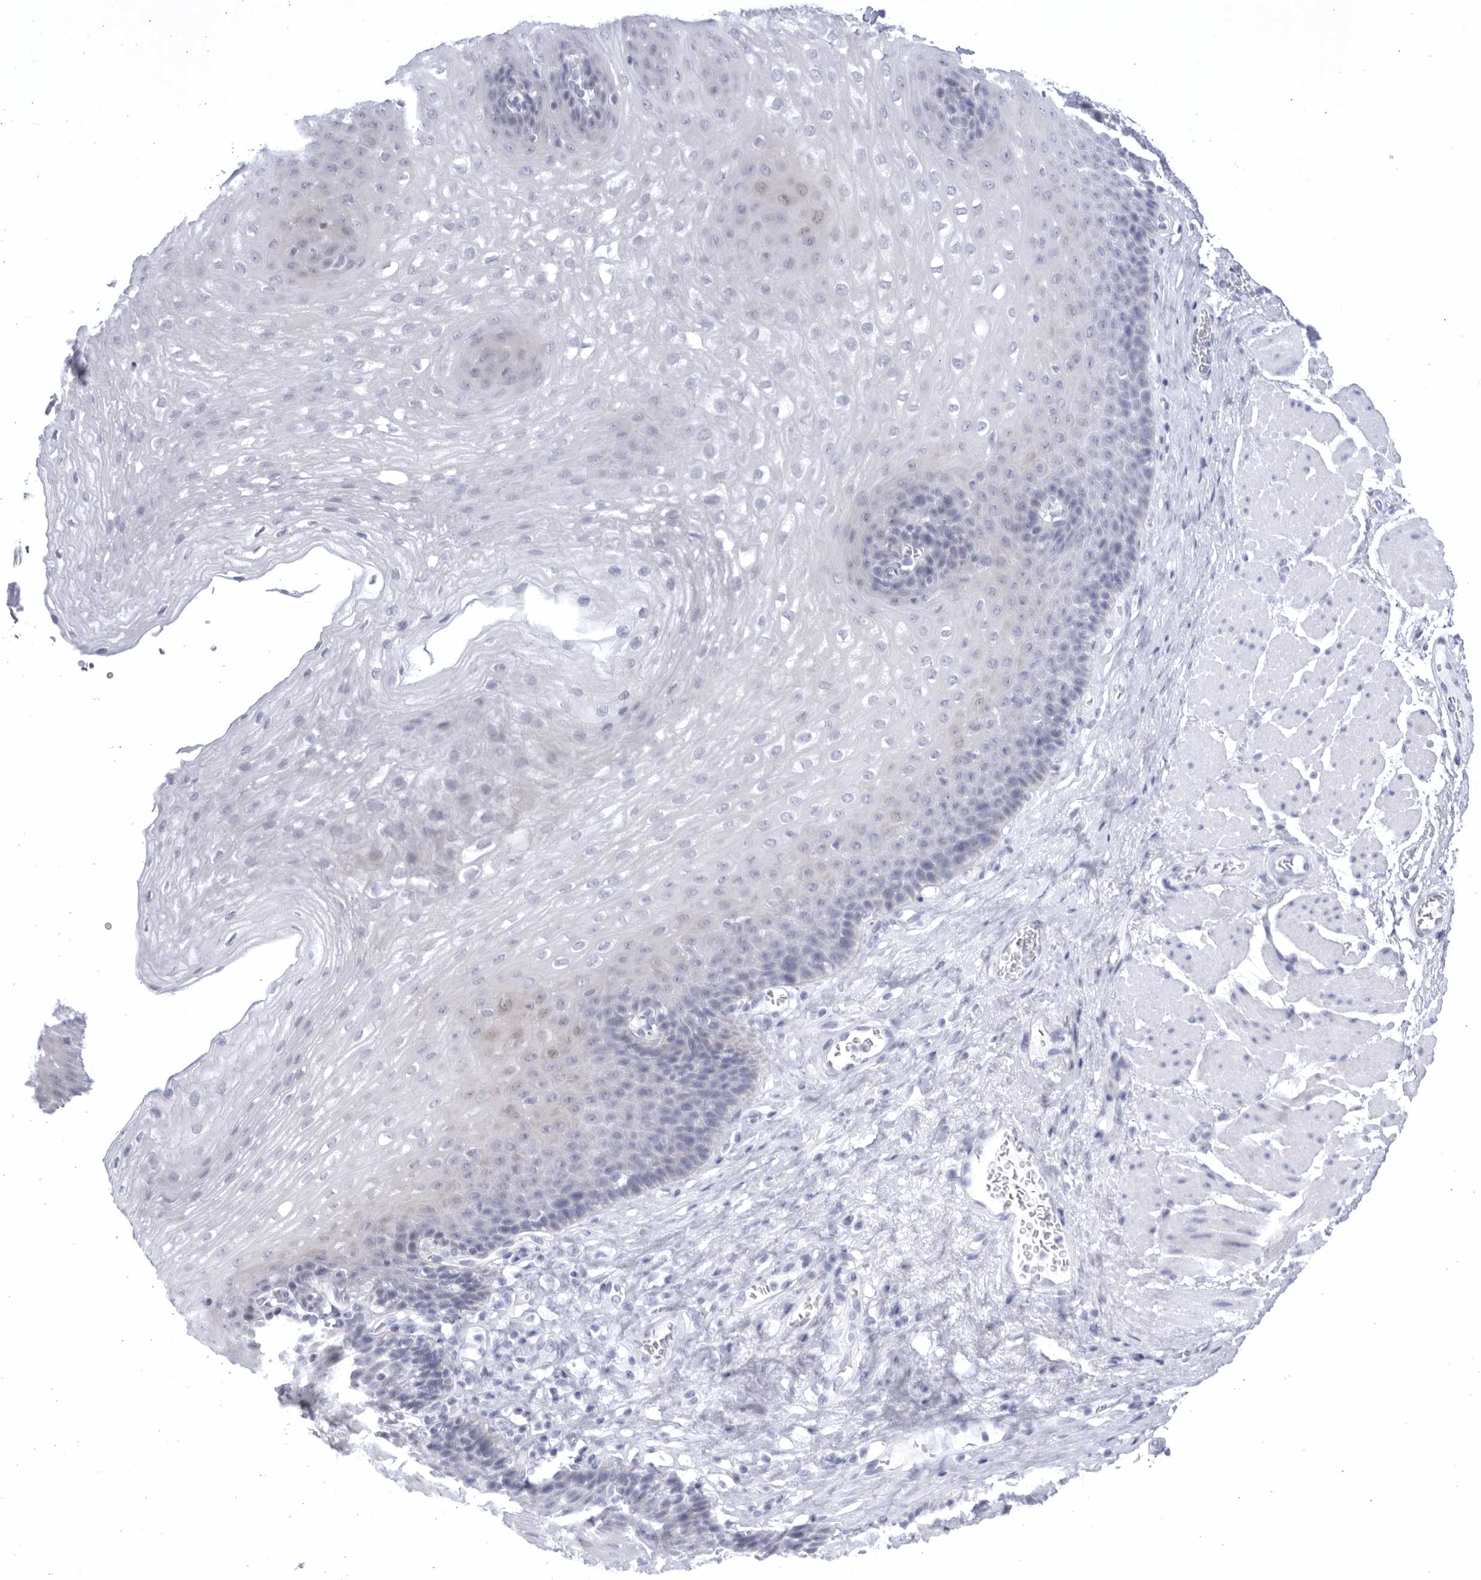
{"staining": {"intensity": "negative", "quantity": "none", "location": "none"}, "tissue": "esophagus", "cell_type": "Squamous epithelial cells", "image_type": "normal", "snomed": [{"axis": "morphology", "description": "Normal tissue, NOS"}, {"axis": "topography", "description": "Esophagus"}], "caption": "High power microscopy image of an immunohistochemistry image of normal esophagus, revealing no significant positivity in squamous epithelial cells.", "gene": "CCDC181", "patient": {"sex": "female", "age": 66}}